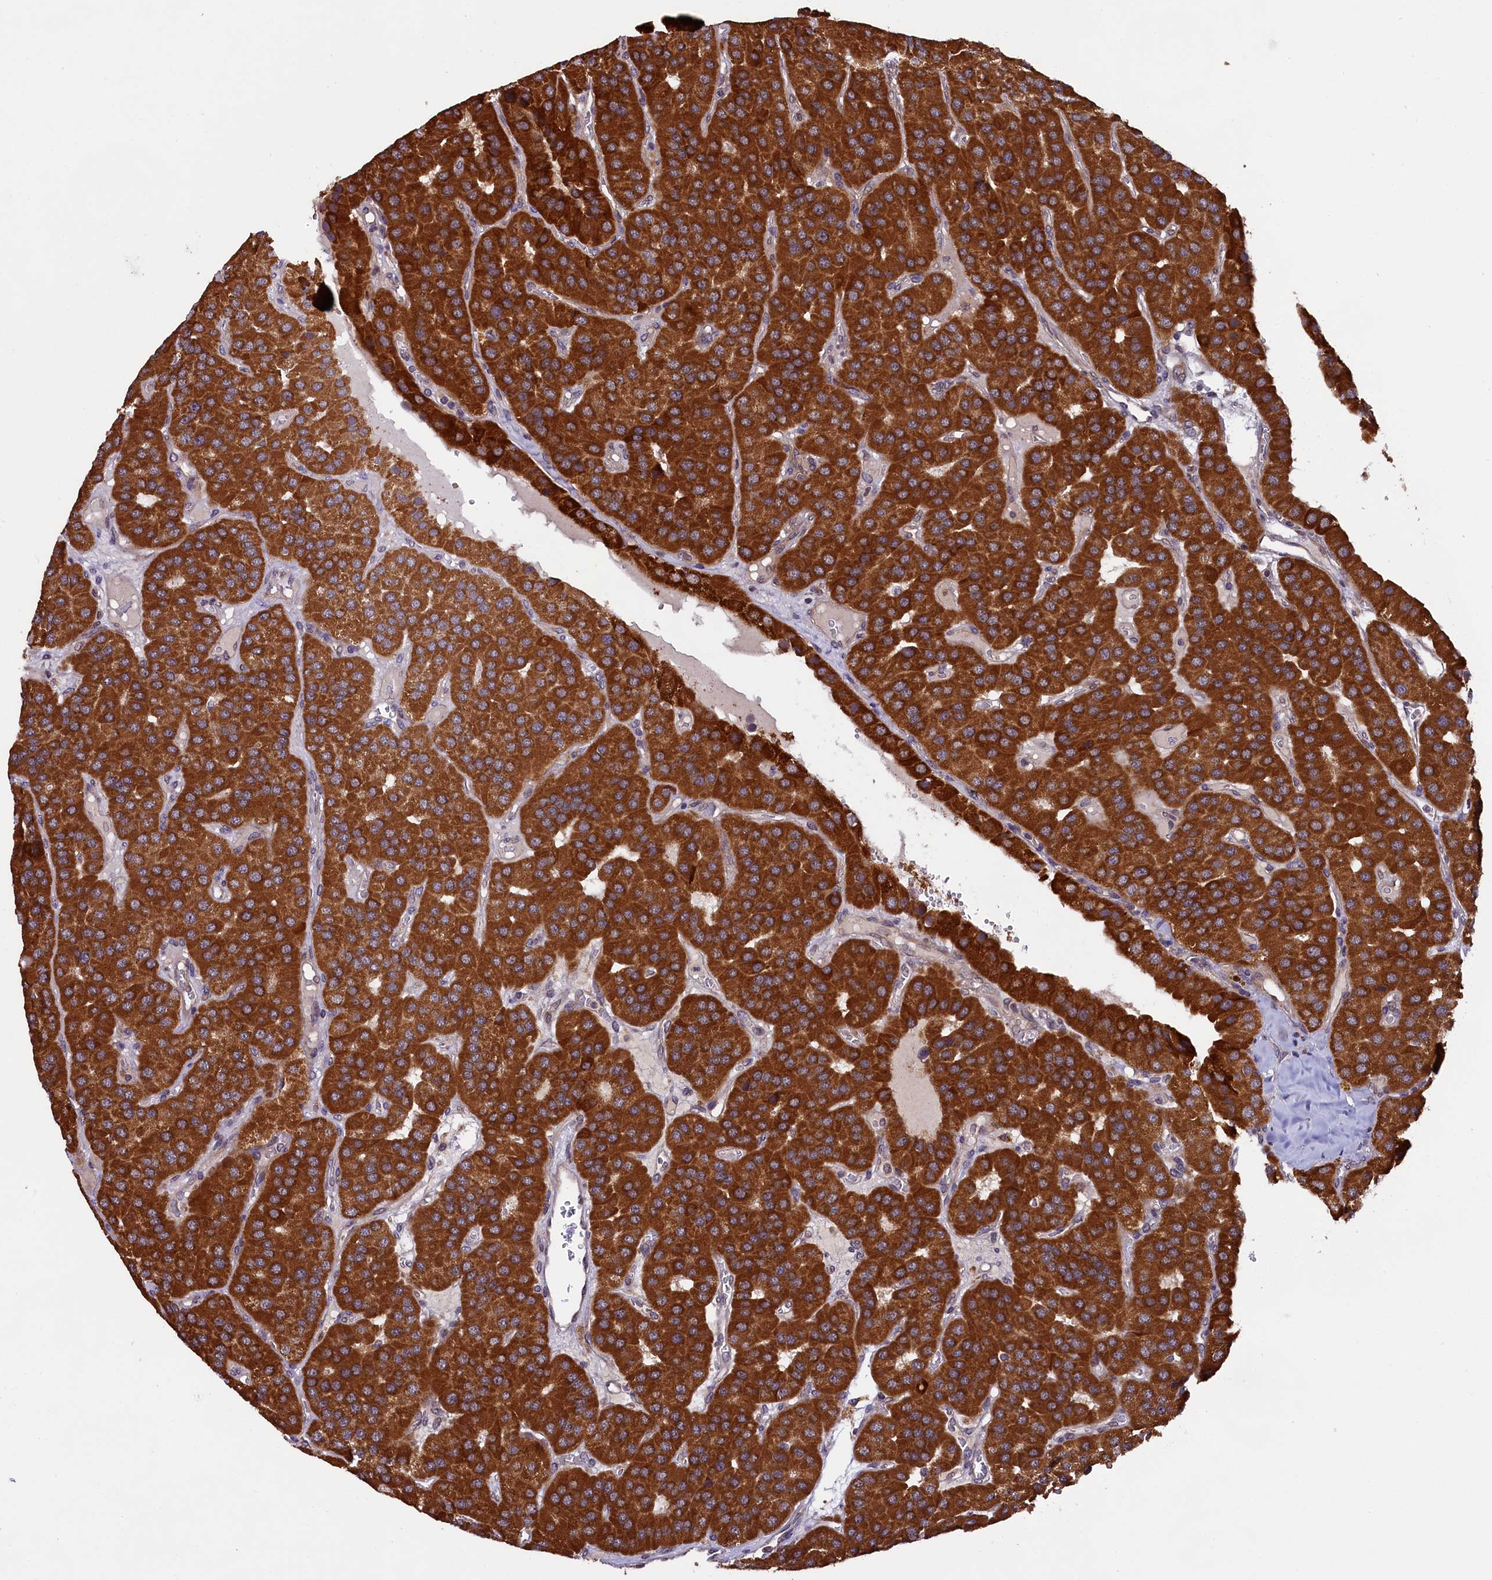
{"staining": {"intensity": "strong", "quantity": ">75%", "location": "cytoplasmic/membranous"}, "tissue": "parathyroid gland", "cell_type": "Glandular cells", "image_type": "normal", "snomed": [{"axis": "morphology", "description": "Normal tissue, NOS"}, {"axis": "morphology", "description": "Adenoma, NOS"}, {"axis": "topography", "description": "Parathyroid gland"}], "caption": "A brown stain shows strong cytoplasmic/membranous expression of a protein in glandular cells of benign human parathyroid gland.", "gene": "DOHH", "patient": {"sex": "female", "age": 86}}